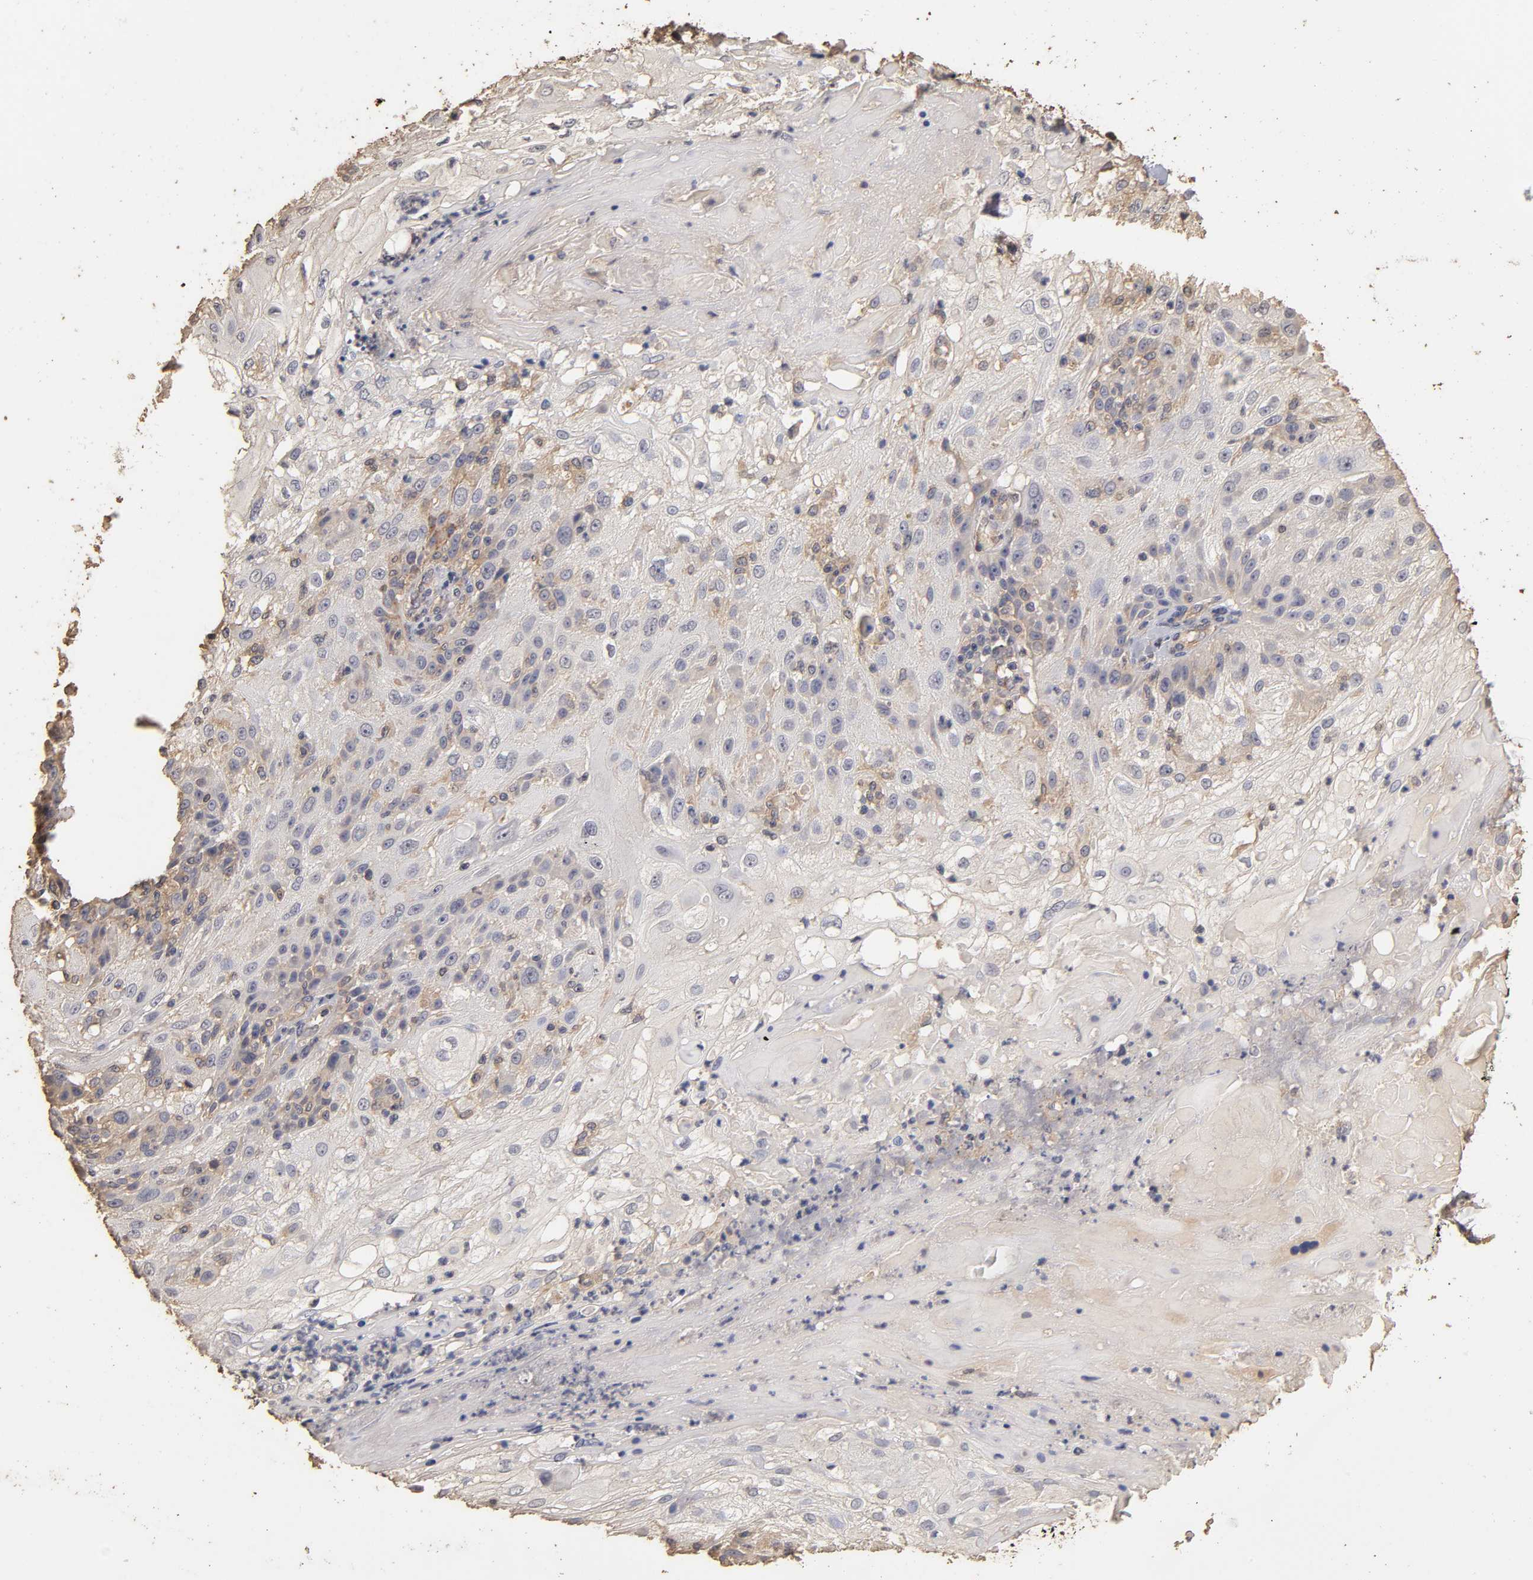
{"staining": {"intensity": "negative", "quantity": "none", "location": "none"}, "tissue": "skin cancer", "cell_type": "Tumor cells", "image_type": "cancer", "snomed": [{"axis": "morphology", "description": "Normal tissue, NOS"}, {"axis": "morphology", "description": "Squamous cell carcinoma, NOS"}, {"axis": "topography", "description": "Skin"}], "caption": "An image of human squamous cell carcinoma (skin) is negative for staining in tumor cells.", "gene": "VSIG4", "patient": {"sex": "female", "age": 83}}